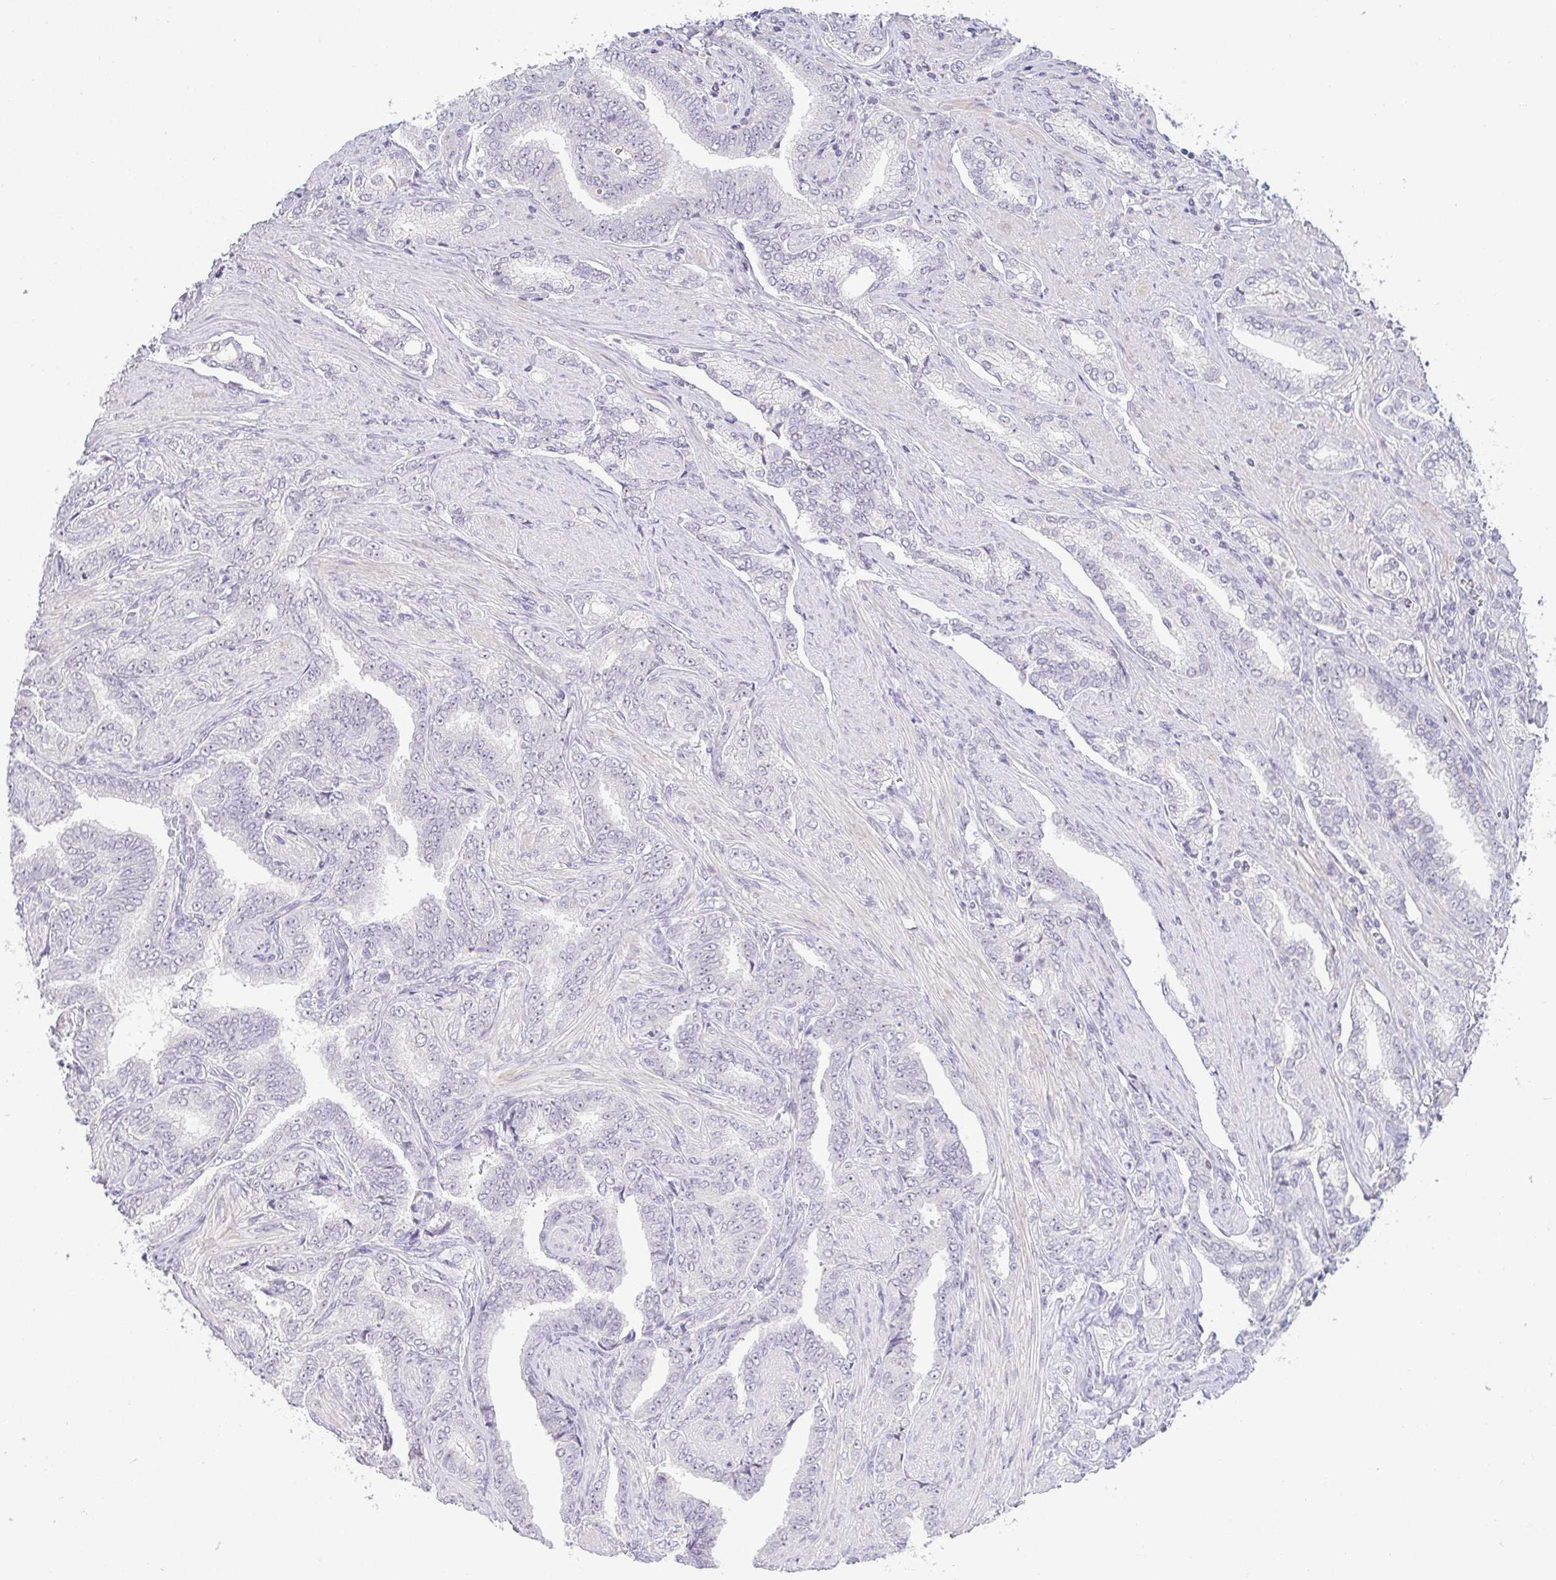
{"staining": {"intensity": "negative", "quantity": "none", "location": "none"}, "tissue": "prostate cancer", "cell_type": "Tumor cells", "image_type": "cancer", "snomed": [{"axis": "morphology", "description": "Adenocarcinoma, High grade"}, {"axis": "topography", "description": "Prostate"}], "caption": "Prostate adenocarcinoma (high-grade) stained for a protein using immunohistochemistry (IHC) demonstrates no staining tumor cells.", "gene": "PPFIA4", "patient": {"sex": "male", "age": 72}}